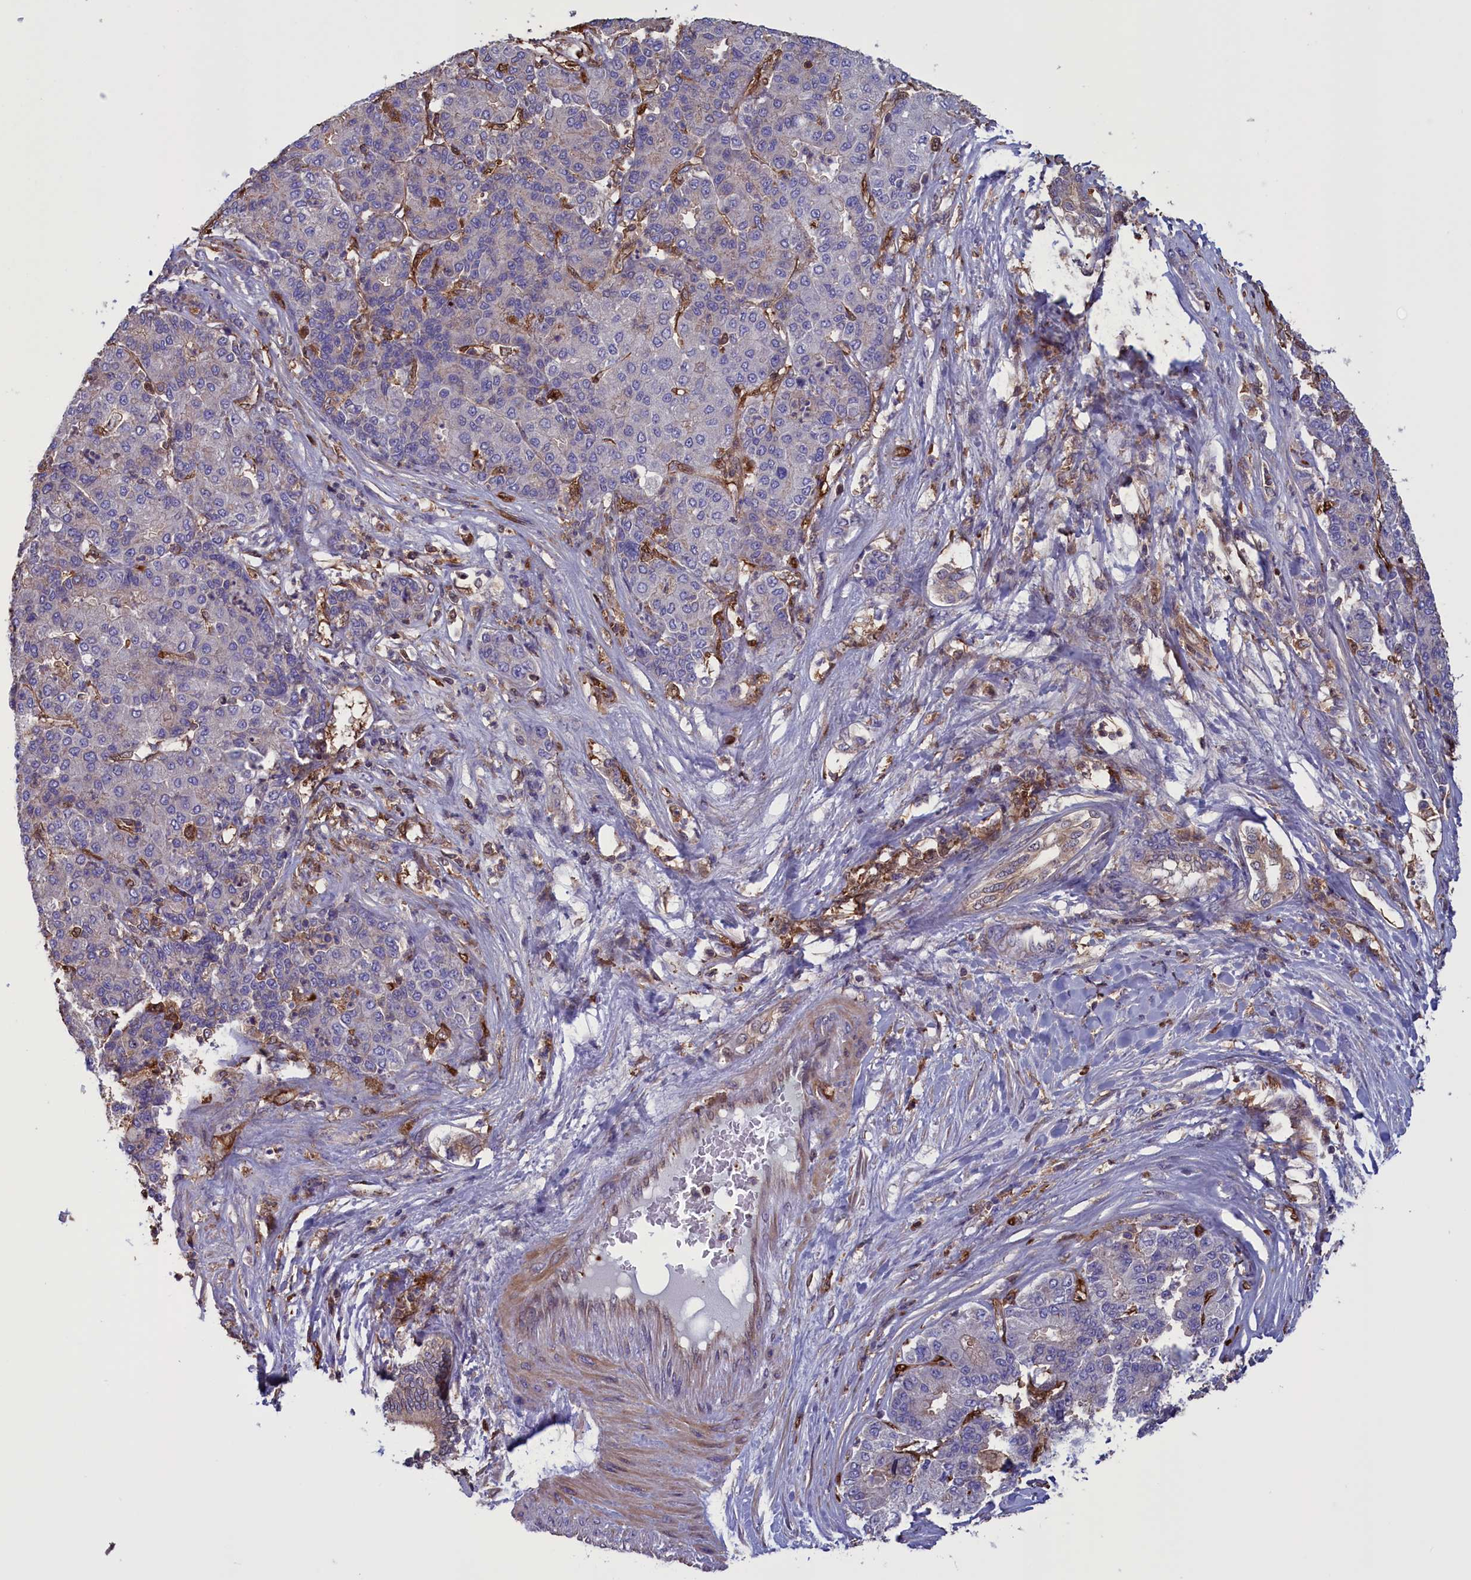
{"staining": {"intensity": "negative", "quantity": "none", "location": "none"}, "tissue": "liver cancer", "cell_type": "Tumor cells", "image_type": "cancer", "snomed": [{"axis": "morphology", "description": "Carcinoma, Hepatocellular, NOS"}, {"axis": "topography", "description": "Liver"}], "caption": "A photomicrograph of human liver cancer (hepatocellular carcinoma) is negative for staining in tumor cells. (Stains: DAB IHC with hematoxylin counter stain, Microscopy: brightfield microscopy at high magnification).", "gene": "ARHGAP18", "patient": {"sex": "male", "age": 65}}